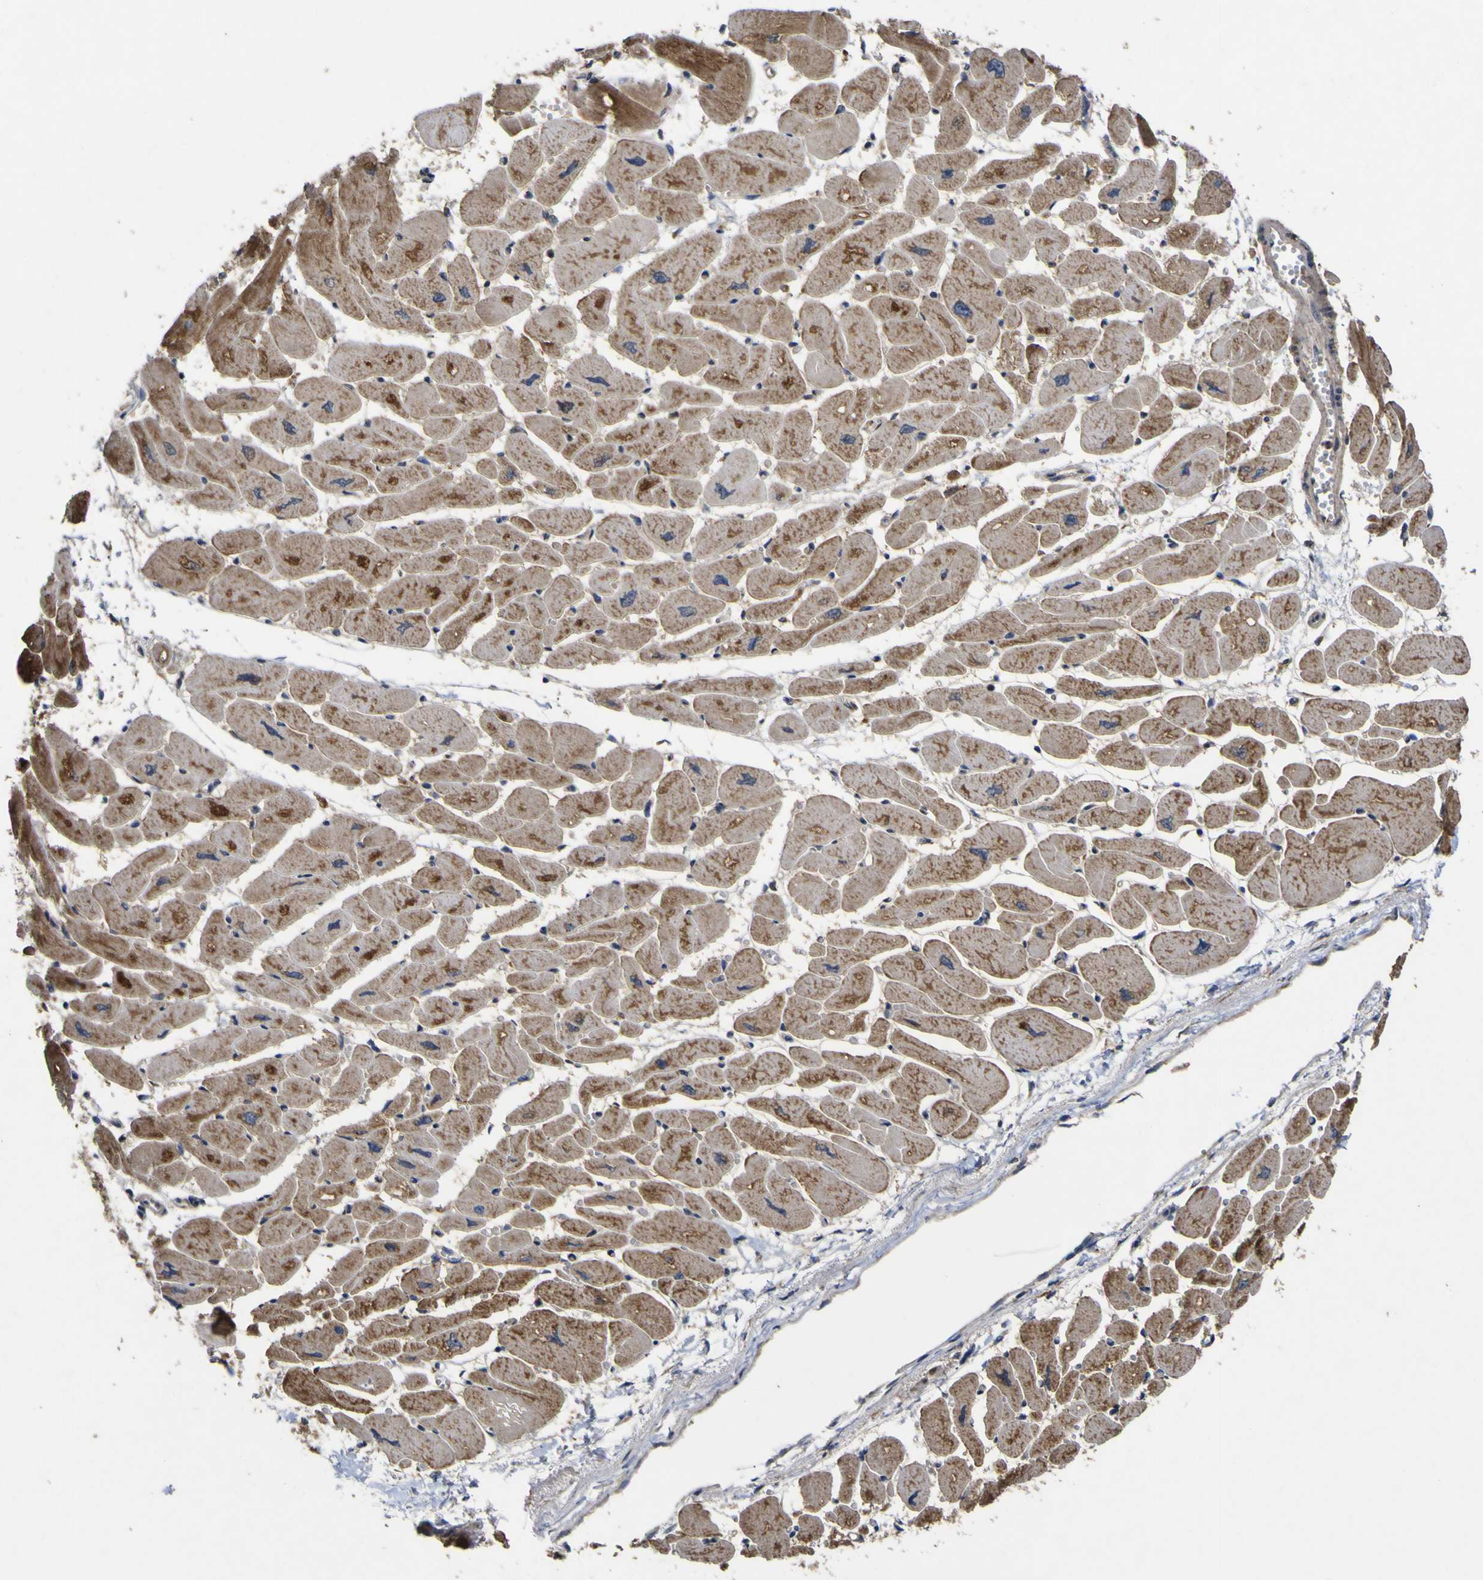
{"staining": {"intensity": "moderate", "quantity": ">75%", "location": "cytoplasmic/membranous"}, "tissue": "heart muscle", "cell_type": "Cardiomyocytes", "image_type": "normal", "snomed": [{"axis": "morphology", "description": "Normal tissue, NOS"}, {"axis": "topography", "description": "Heart"}], "caption": "Benign heart muscle demonstrates moderate cytoplasmic/membranous expression in approximately >75% of cardiomyocytes.", "gene": "IRAK2", "patient": {"sex": "female", "age": 54}}